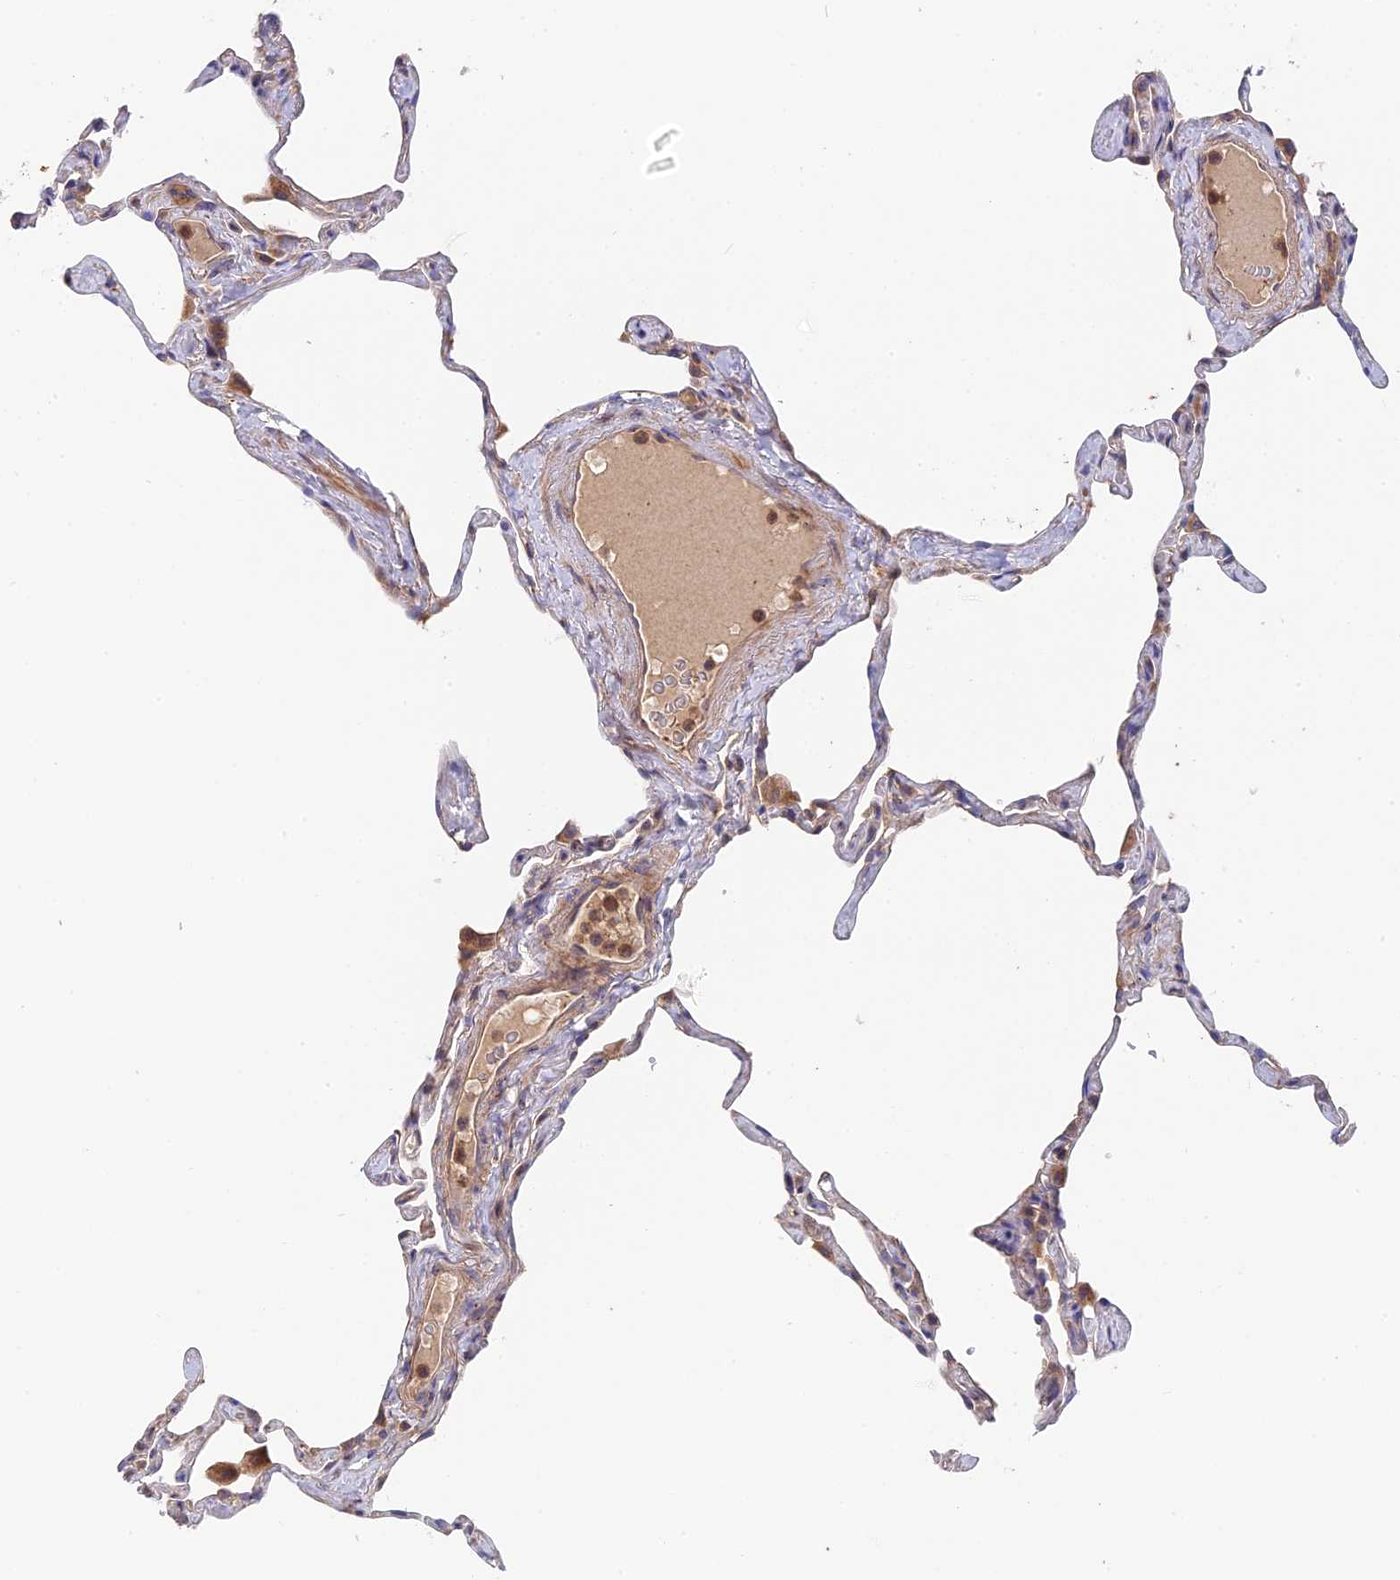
{"staining": {"intensity": "moderate", "quantity": "<25%", "location": "cytoplasmic/membranous"}, "tissue": "lung", "cell_type": "Alveolar cells", "image_type": "normal", "snomed": [{"axis": "morphology", "description": "Normal tissue, NOS"}, {"axis": "topography", "description": "Lung"}], "caption": "This histopathology image displays benign lung stained with immunohistochemistry (IHC) to label a protein in brown. The cytoplasmic/membranous of alveolar cells show moderate positivity for the protein. Nuclei are counter-stained blue.", "gene": "RPIA", "patient": {"sex": "male", "age": 65}}